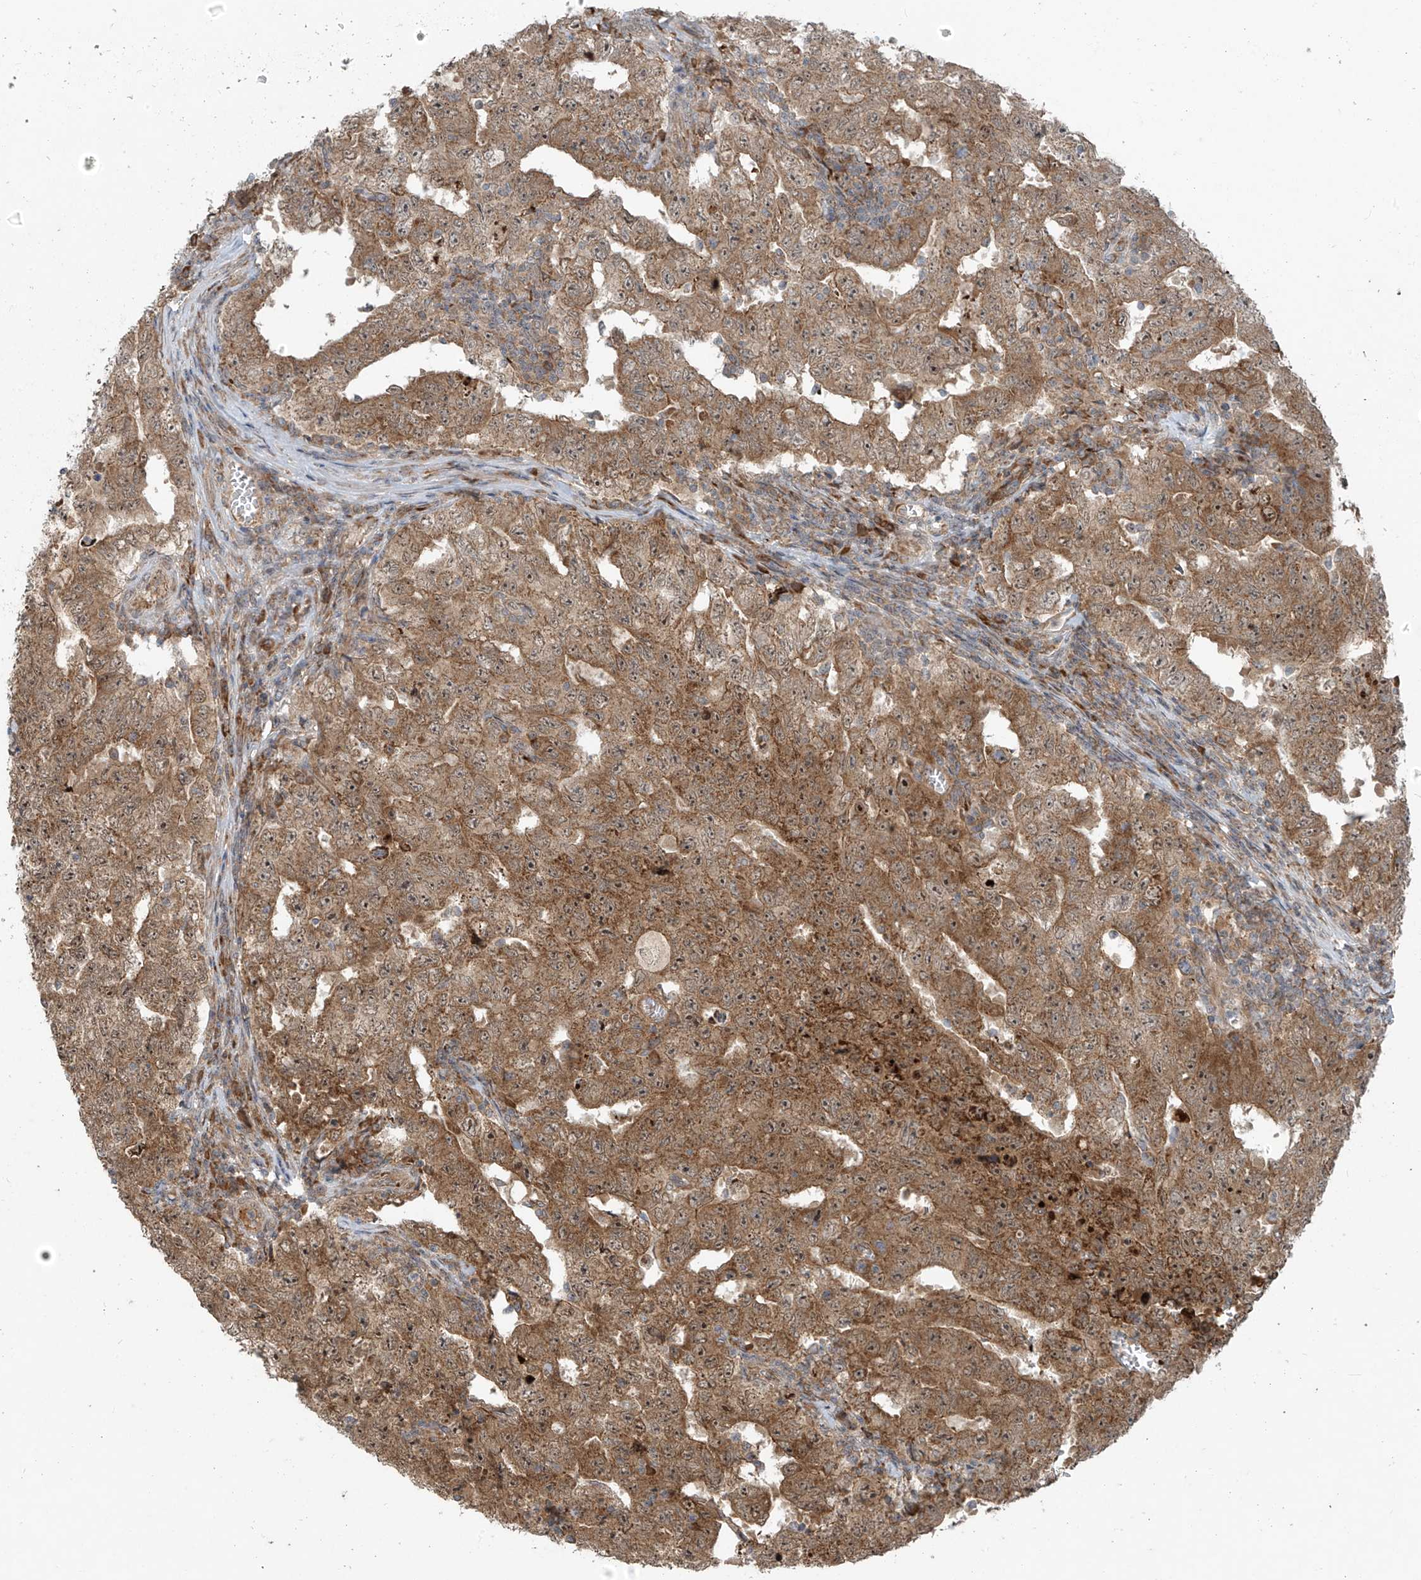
{"staining": {"intensity": "moderate", "quantity": ">75%", "location": "cytoplasmic/membranous"}, "tissue": "testis cancer", "cell_type": "Tumor cells", "image_type": "cancer", "snomed": [{"axis": "morphology", "description": "Carcinoma, Embryonal, NOS"}, {"axis": "topography", "description": "Testis"}], "caption": "A high-resolution photomicrograph shows immunohistochemistry (IHC) staining of embryonal carcinoma (testis), which displays moderate cytoplasmic/membranous expression in about >75% of tumor cells.", "gene": "KATNIP", "patient": {"sex": "male", "age": 26}}